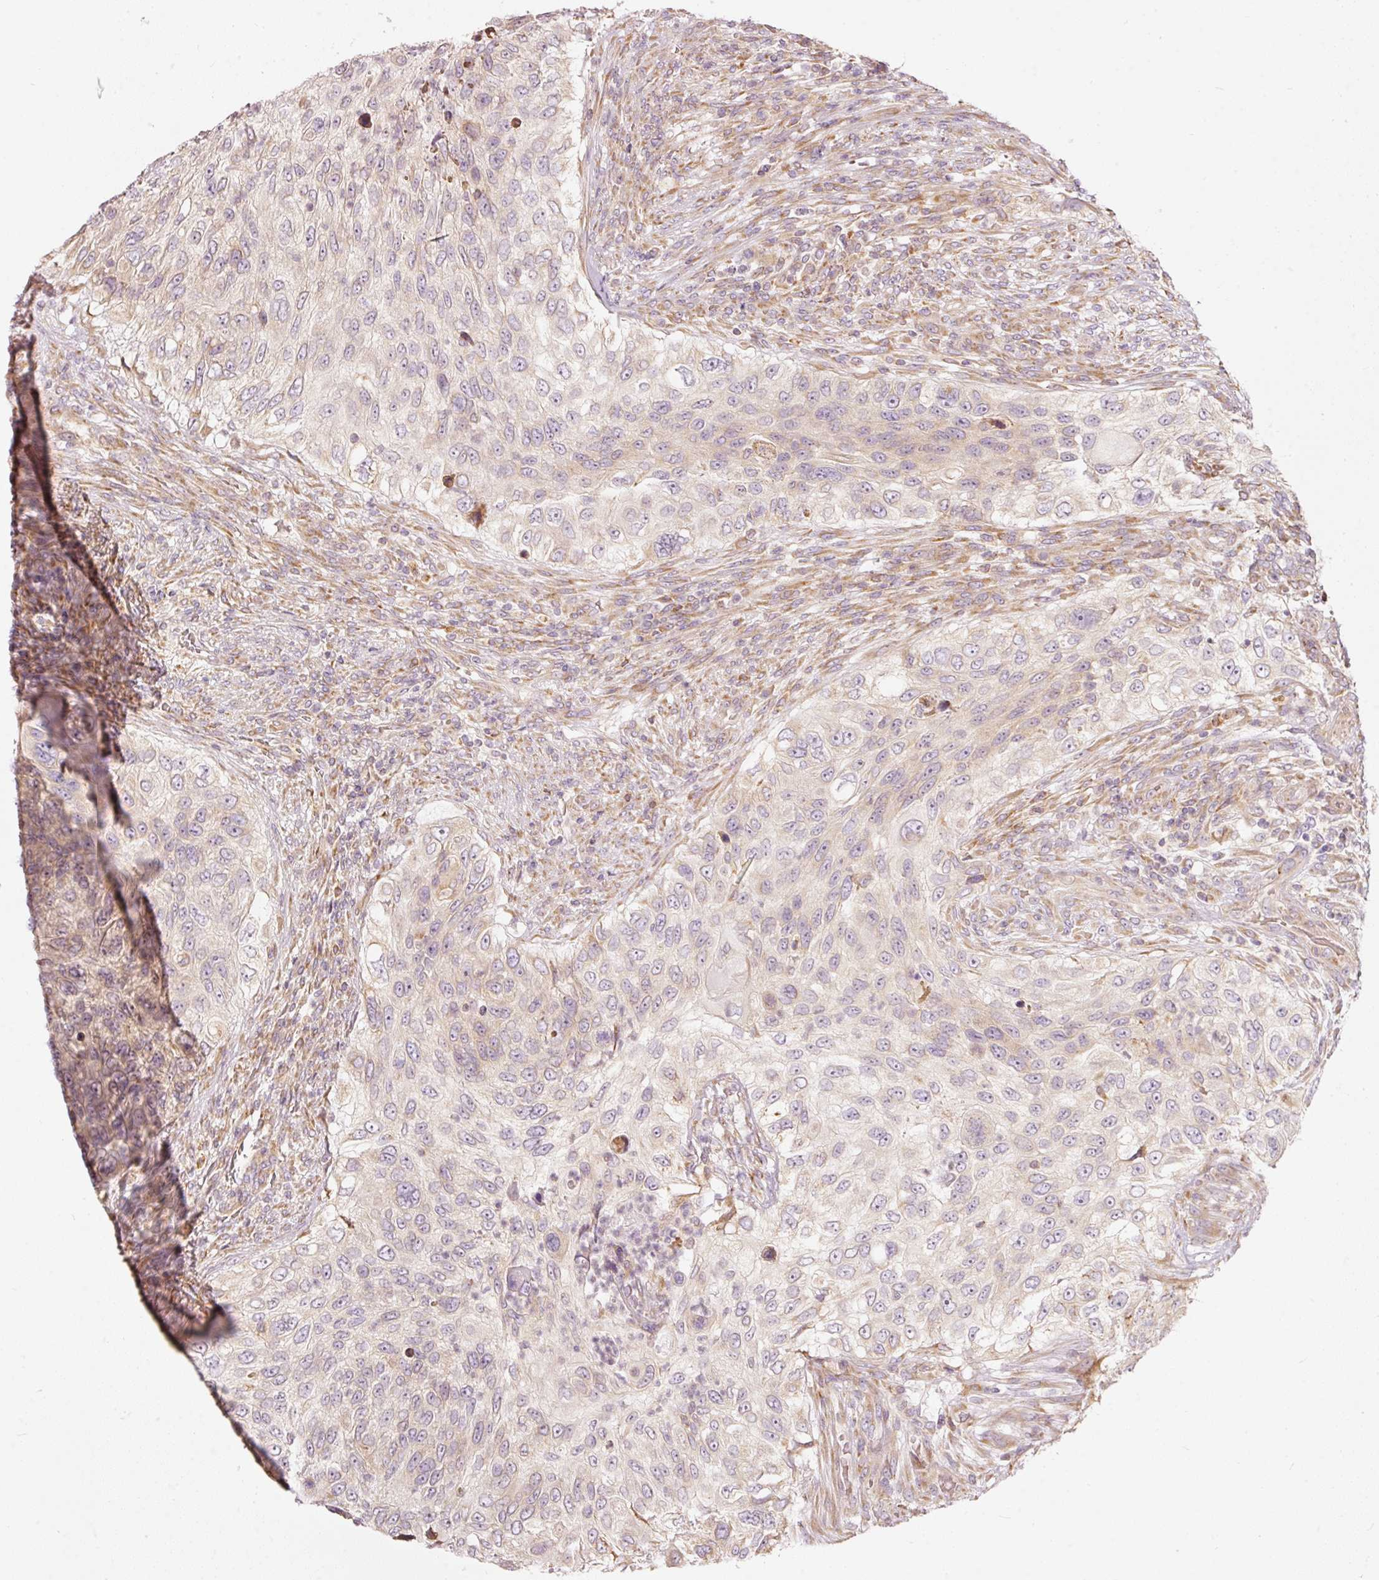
{"staining": {"intensity": "weak", "quantity": "<25%", "location": "cytoplasmic/membranous"}, "tissue": "urothelial cancer", "cell_type": "Tumor cells", "image_type": "cancer", "snomed": [{"axis": "morphology", "description": "Urothelial carcinoma, High grade"}, {"axis": "topography", "description": "Urinary bladder"}], "caption": "This is an IHC histopathology image of human high-grade urothelial carcinoma. There is no staining in tumor cells.", "gene": "SNAPC5", "patient": {"sex": "female", "age": 60}}